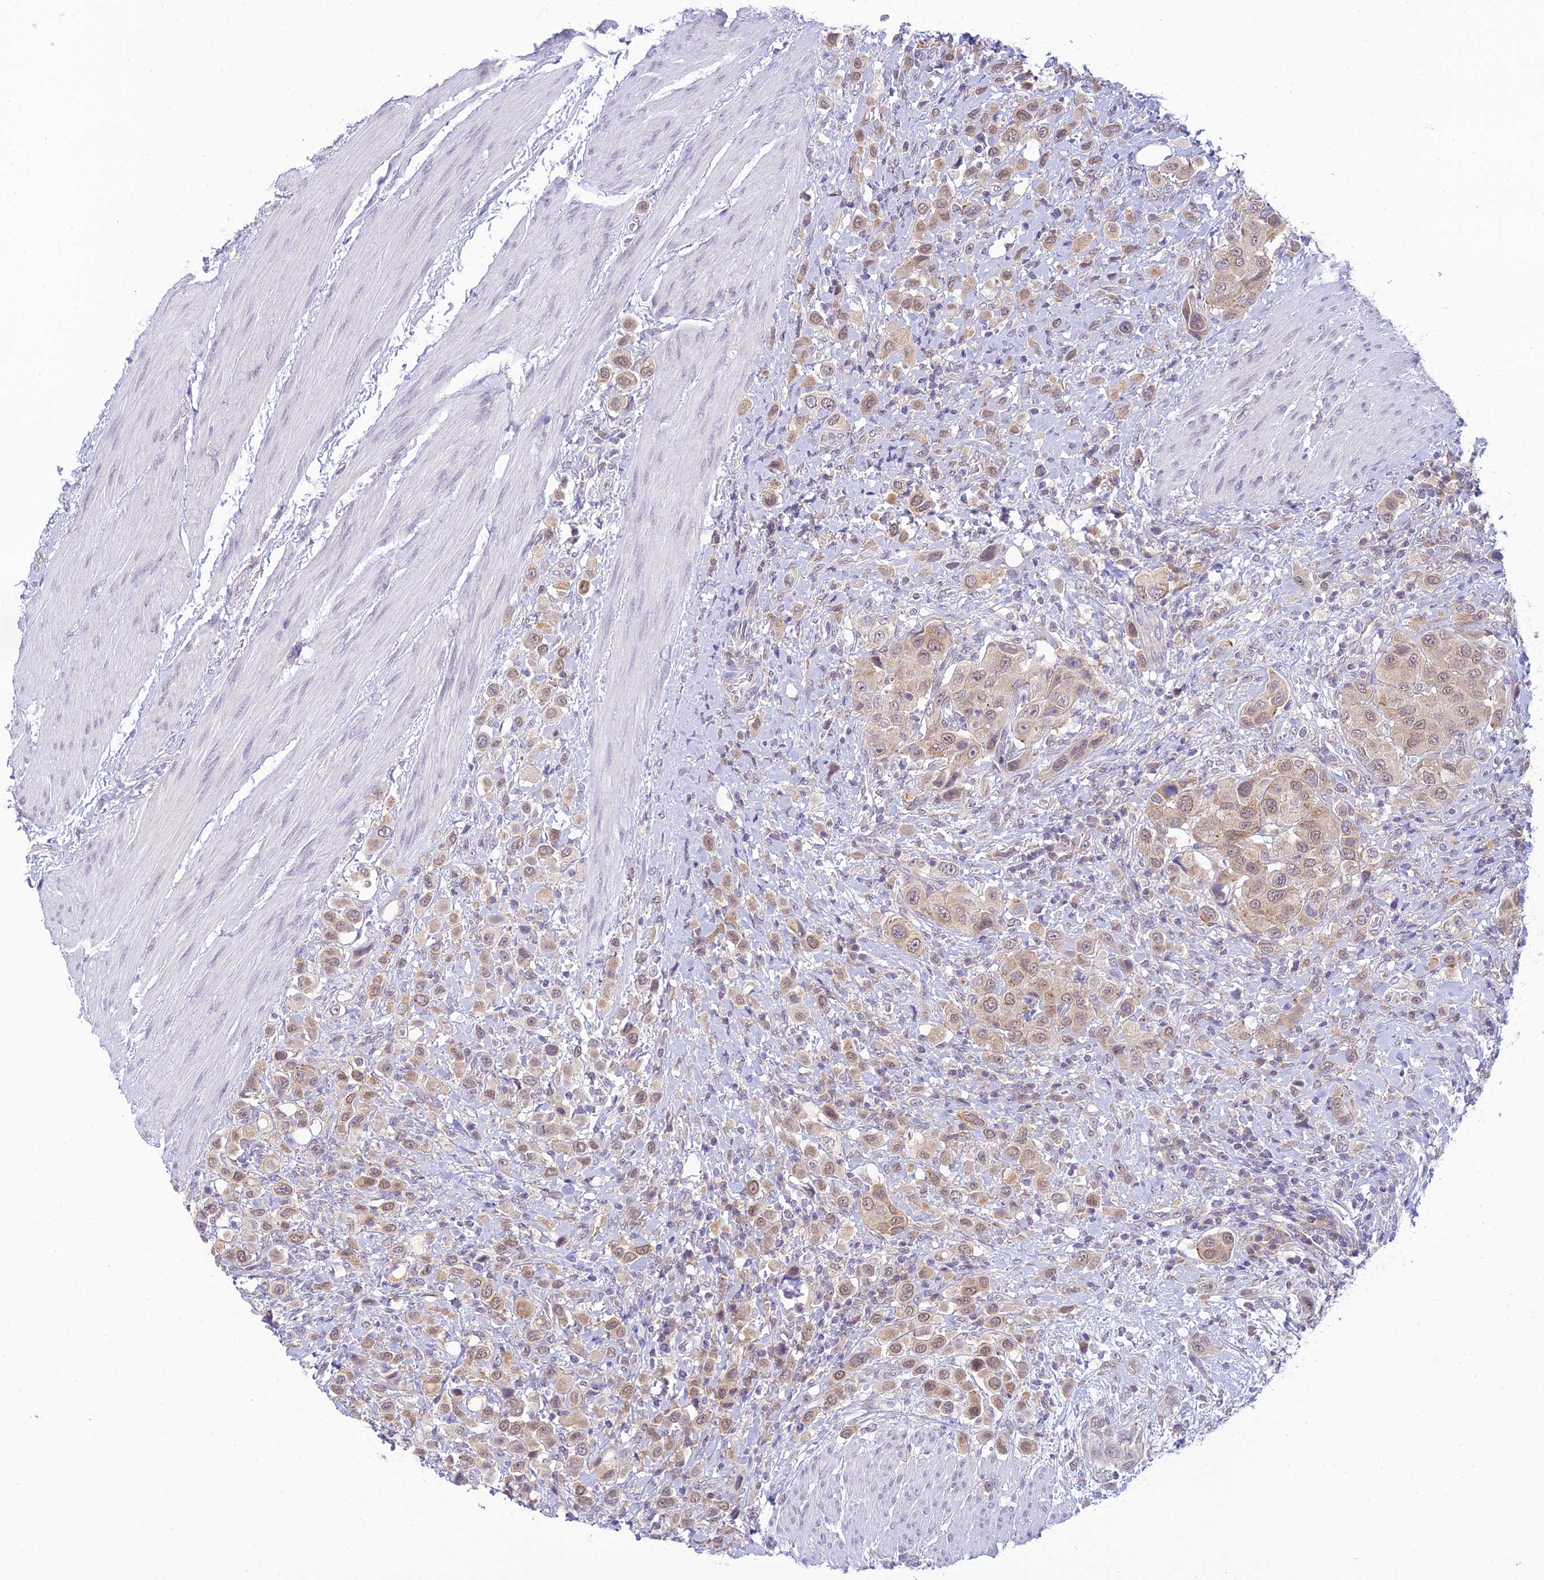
{"staining": {"intensity": "weak", "quantity": "25%-75%", "location": "cytoplasmic/membranous,nuclear"}, "tissue": "urothelial cancer", "cell_type": "Tumor cells", "image_type": "cancer", "snomed": [{"axis": "morphology", "description": "Urothelial carcinoma, High grade"}, {"axis": "topography", "description": "Urinary bladder"}], "caption": "Immunohistochemistry of human urothelial carcinoma (high-grade) shows low levels of weak cytoplasmic/membranous and nuclear staining in approximately 25%-75% of tumor cells.", "gene": "SKIC8", "patient": {"sex": "male", "age": 50}}